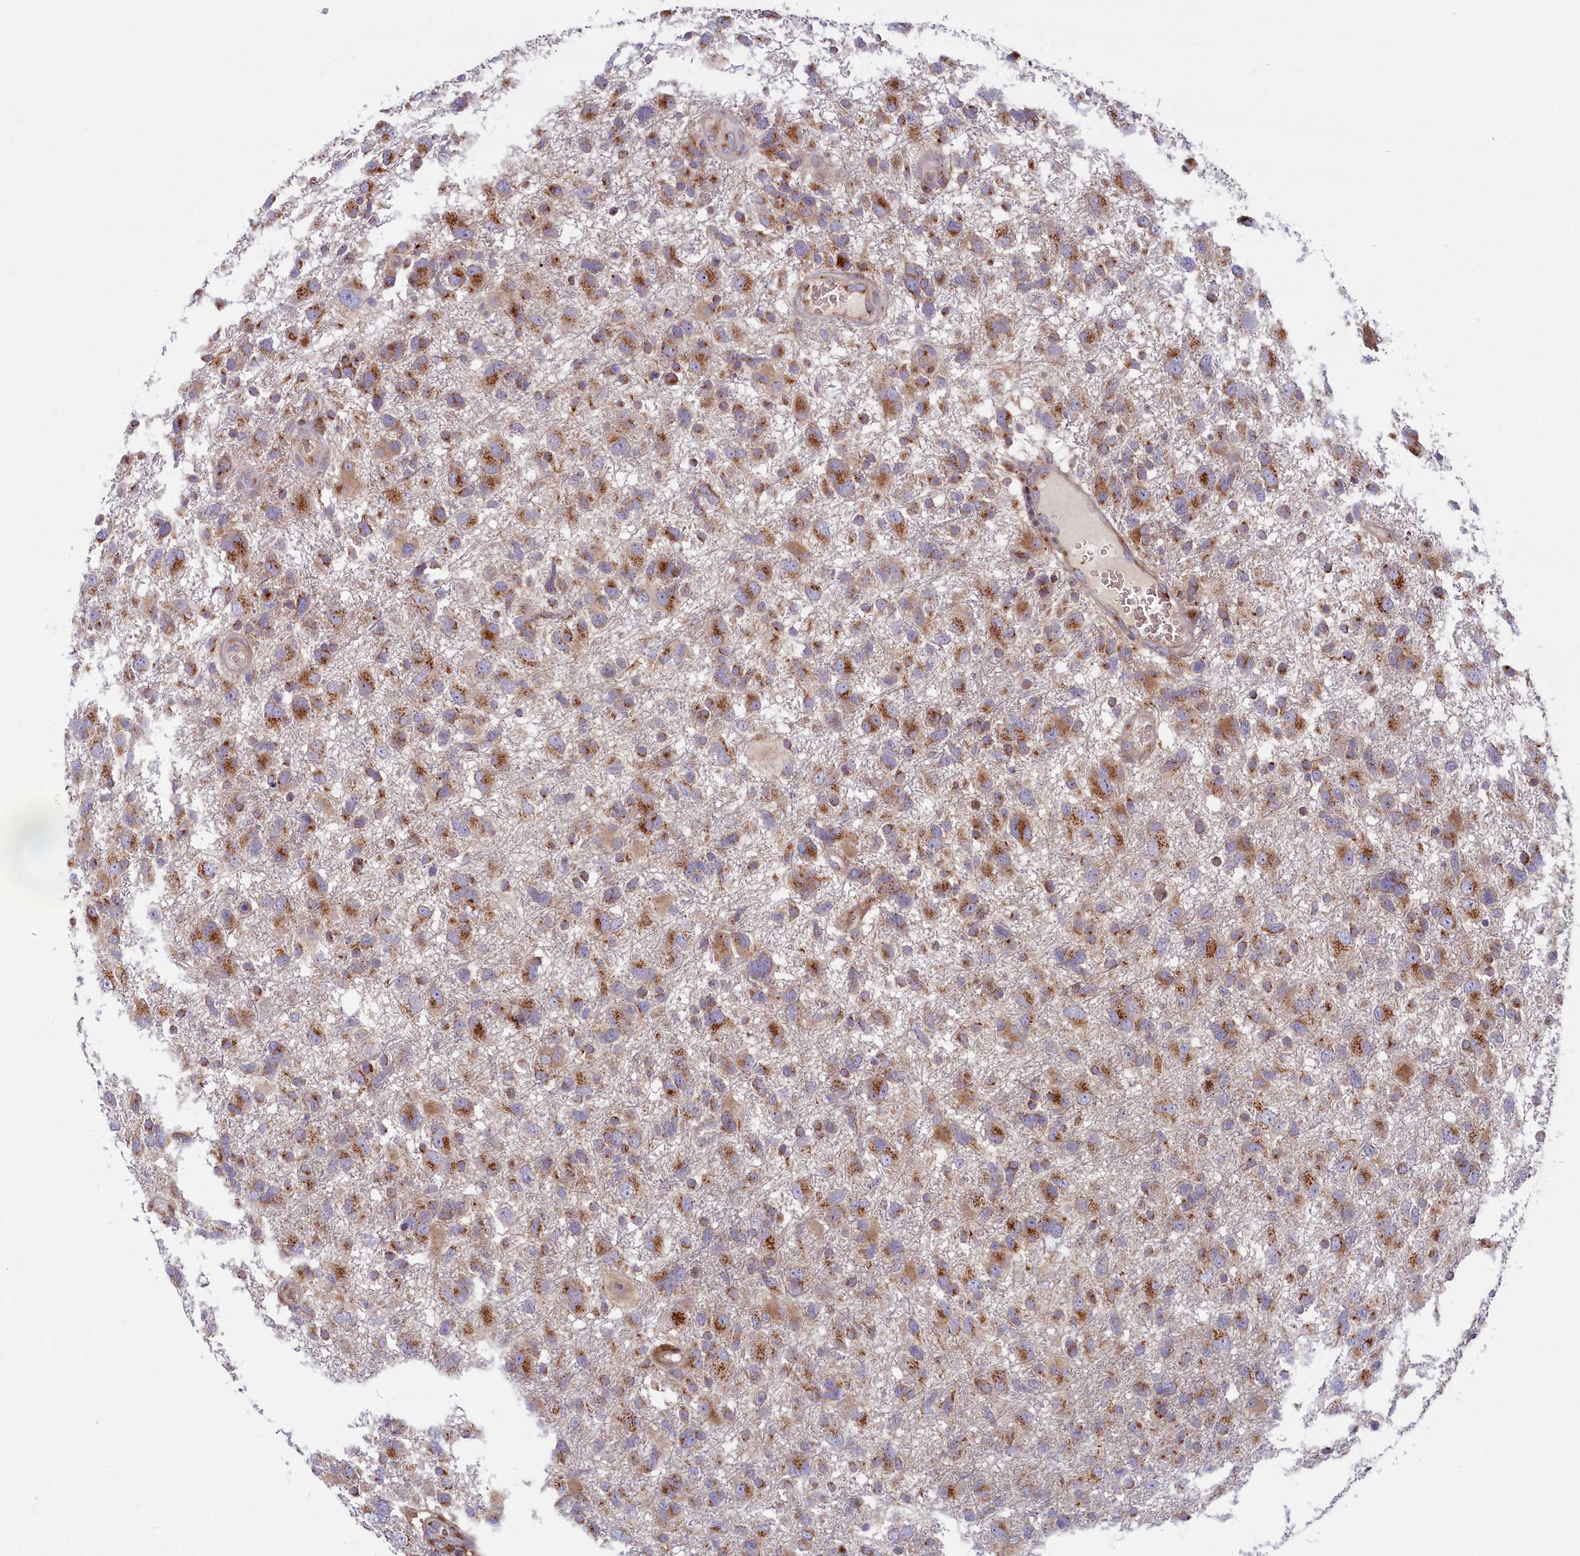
{"staining": {"intensity": "moderate", "quantity": ">75%", "location": "cytoplasmic/membranous"}, "tissue": "glioma", "cell_type": "Tumor cells", "image_type": "cancer", "snomed": [{"axis": "morphology", "description": "Glioma, malignant, High grade"}, {"axis": "topography", "description": "Brain"}], "caption": "Tumor cells exhibit moderate cytoplasmic/membranous staining in approximately >75% of cells in glioma. The protein is shown in brown color, while the nuclei are stained blue.", "gene": "BLVRB", "patient": {"sex": "male", "age": 61}}